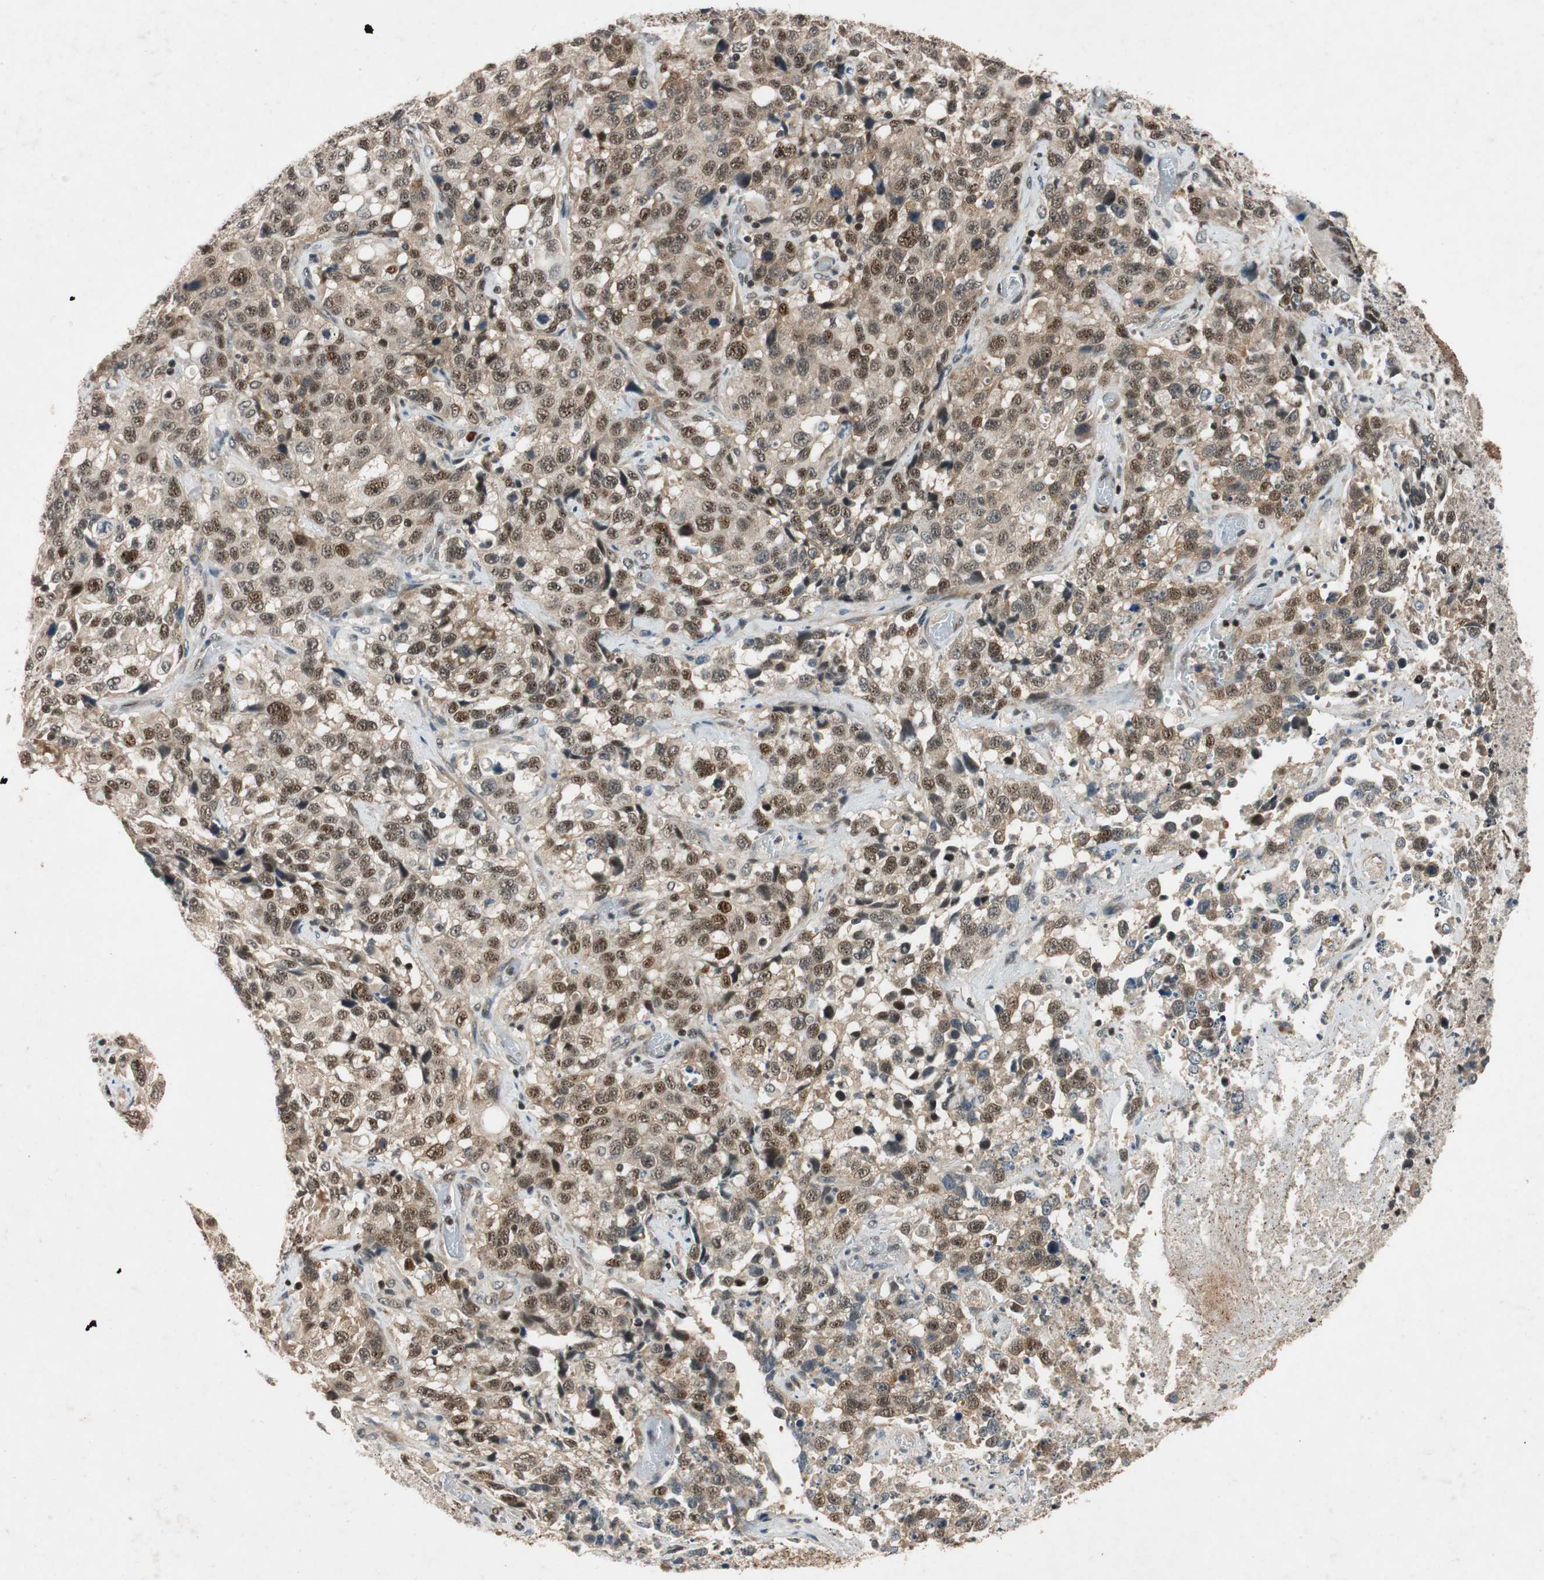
{"staining": {"intensity": "moderate", "quantity": ">75%", "location": "nuclear"}, "tissue": "stomach cancer", "cell_type": "Tumor cells", "image_type": "cancer", "snomed": [{"axis": "morphology", "description": "Normal tissue, NOS"}, {"axis": "morphology", "description": "Adenocarcinoma, NOS"}, {"axis": "topography", "description": "Stomach"}], "caption": "This image reveals adenocarcinoma (stomach) stained with immunohistochemistry to label a protein in brown. The nuclear of tumor cells show moderate positivity for the protein. Nuclei are counter-stained blue.", "gene": "NCBP3", "patient": {"sex": "male", "age": 48}}